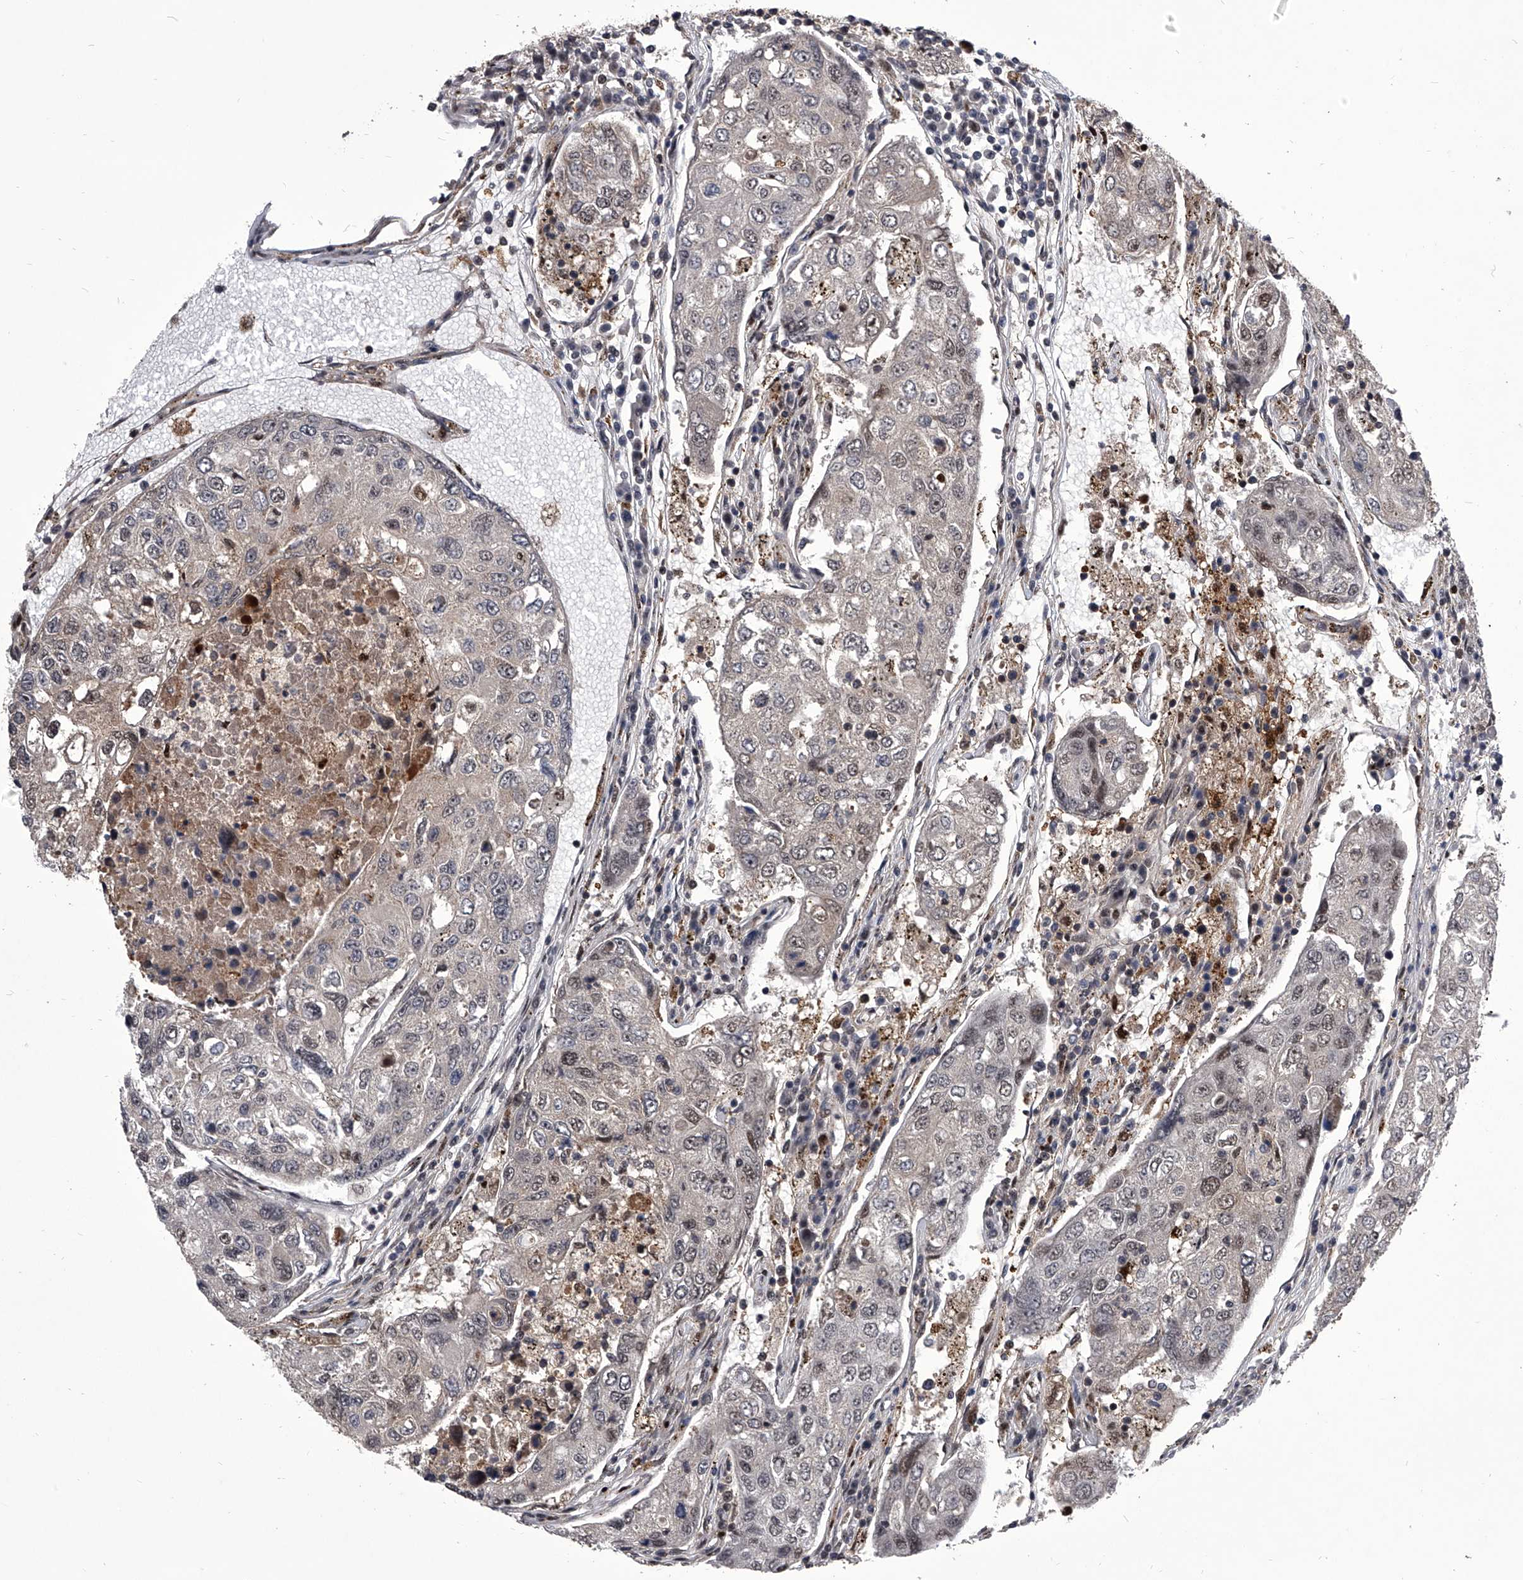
{"staining": {"intensity": "negative", "quantity": "none", "location": "none"}, "tissue": "urothelial cancer", "cell_type": "Tumor cells", "image_type": "cancer", "snomed": [{"axis": "morphology", "description": "Urothelial carcinoma, High grade"}, {"axis": "topography", "description": "Lymph node"}, {"axis": "topography", "description": "Urinary bladder"}], "caption": "Urothelial cancer was stained to show a protein in brown. There is no significant staining in tumor cells. (DAB (3,3'-diaminobenzidine) immunohistochemistry, high magnification).", "gene": "CMTR1", "patient": {"sex": "male", "age": 51}}